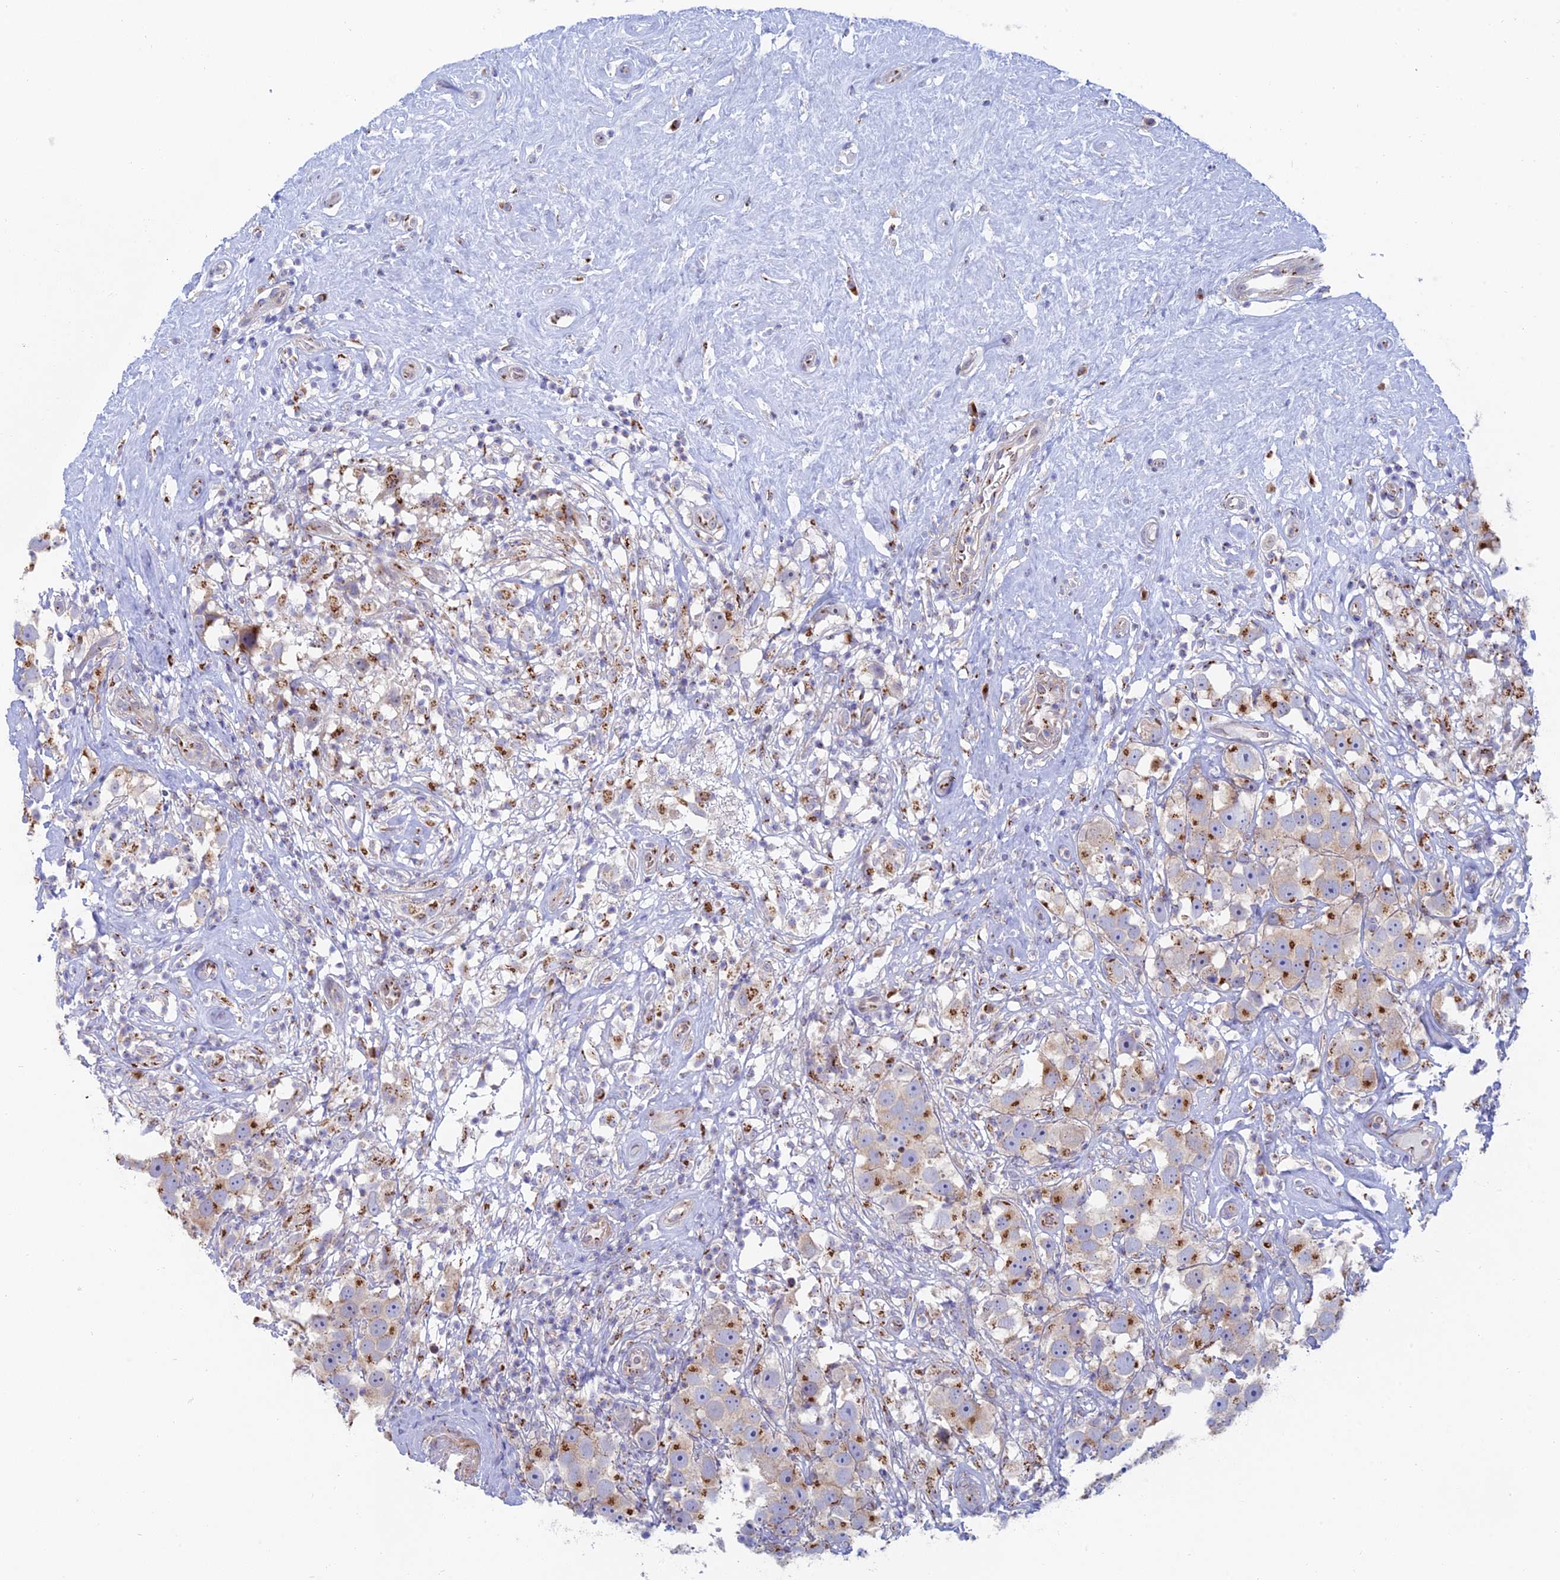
{"staining": {"intensity": "moderate", "quantity": ">75%", "location": "cytoplasmic/membranous"}, "tissue": "testis cancer", "cell_type": "Tumor cells", "image_type": "cancer", "snomed": [{"axis": "morphology", "description": "Seminoma, NOS"}, {"axis": "topography", "description": "Testis"}], "caption": "Tumor cells show medium levels of moderate cytoplasmic/membranous expression in approximately >75% of cells in testis seminoma.", "gene": "HS2ST1", "patient": {"sex": "male", "age": 49}}